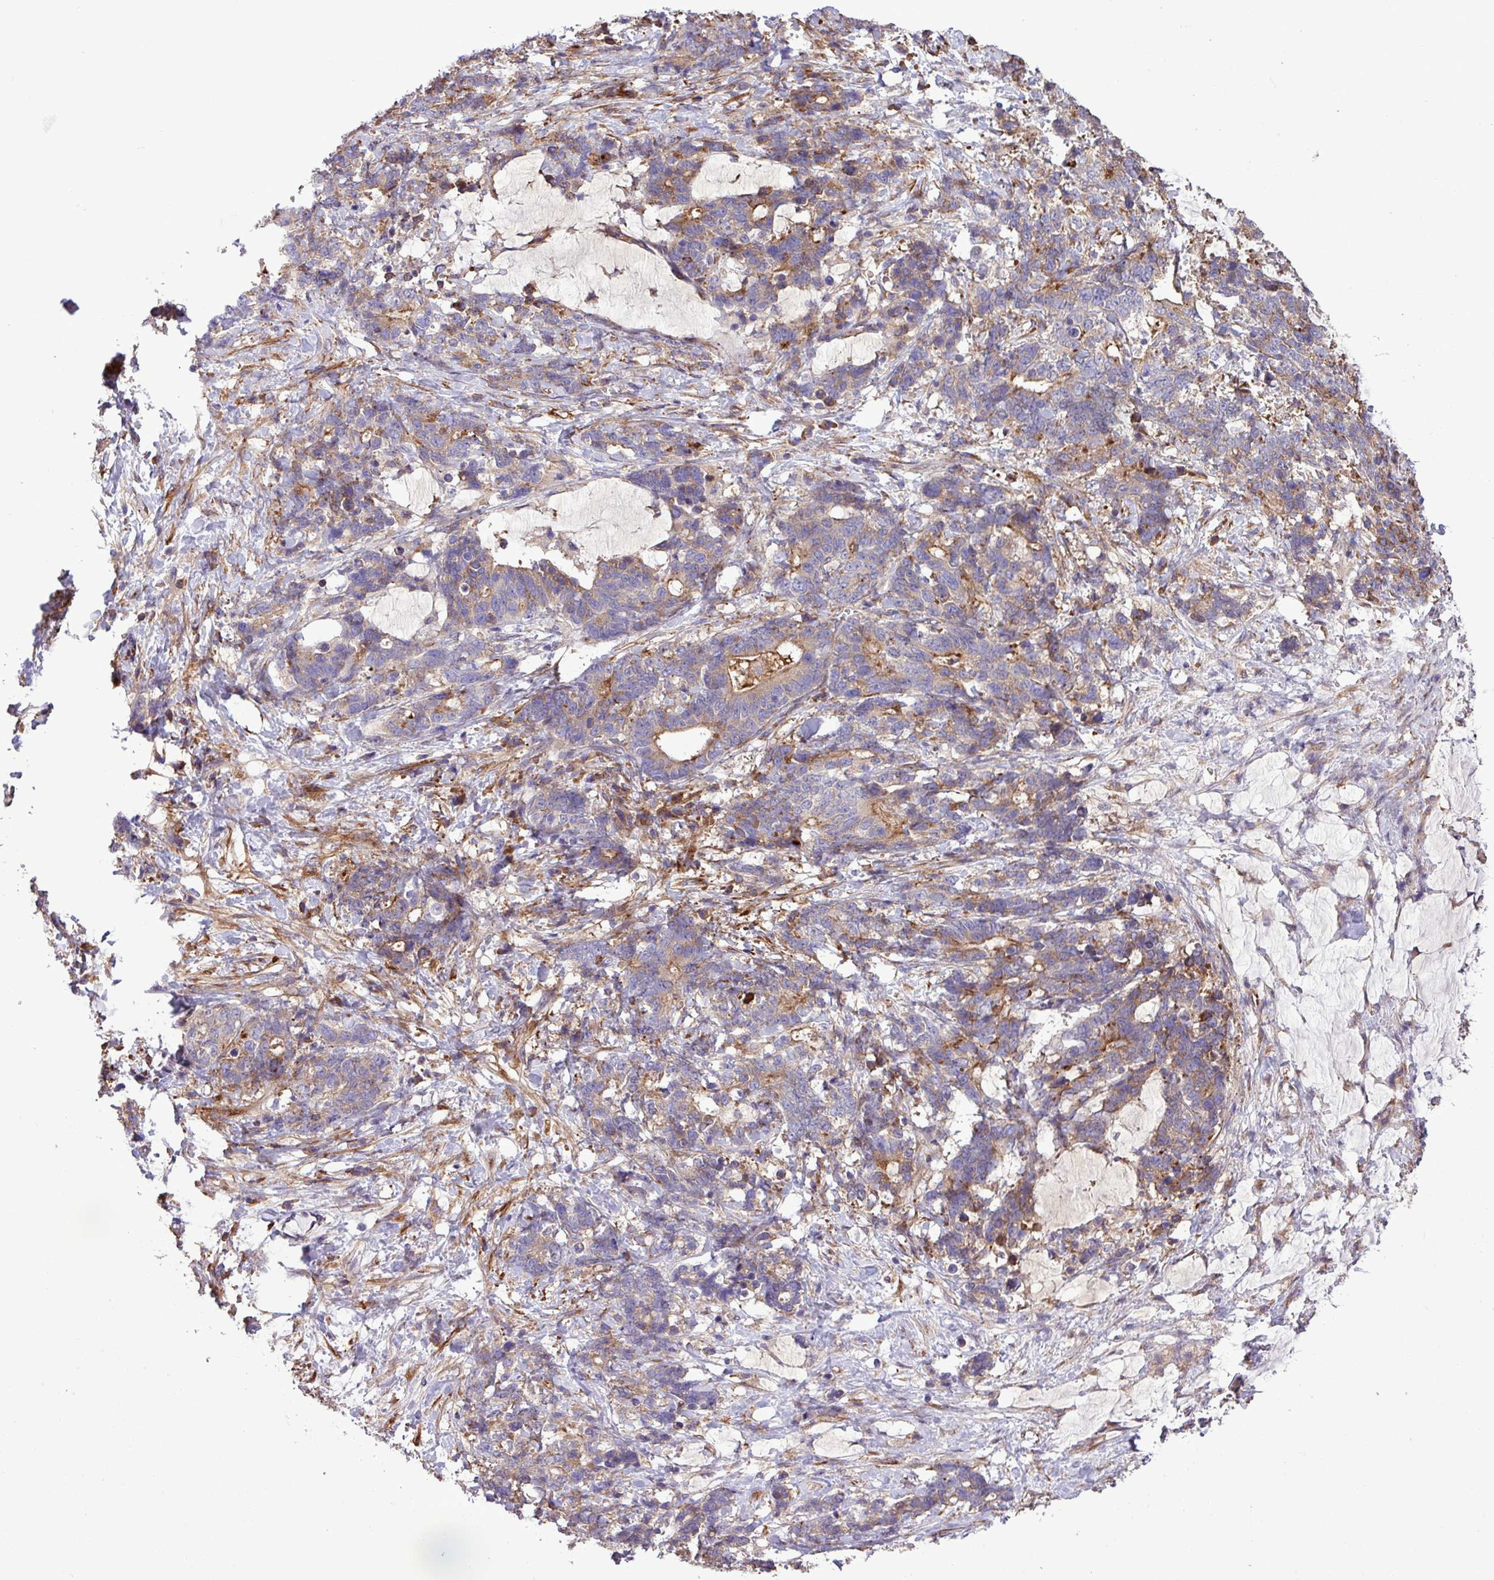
{"staining": {"intensity": "moderate", "quantity": "25%-75%", "location": "cytoplasmic/membranous"}, "tissue": "stomach cancer", "cell_type": "Tumor cells", "image_type": "cancer", "snomed": [{"axis": "morphology", "description": "Normal tissue, NOS"}, {"axis": "morphology", "description": "Adenocarcinoma, NOS"}, {"axis": "topography", "description": "Stomach"}], "caption": "Immunohistochemistry image of neoplastic tissue: human adenocarcinoma (stomach) stained using IHC shows medium levels of moderate protein expression localized specifically in the cytoplasmic/membranous of tumor cells, appearing as a cytoplasmic/membranous brown color.", "gene": "MEGF6", "patient": {"sex": "female", "age": 64}}